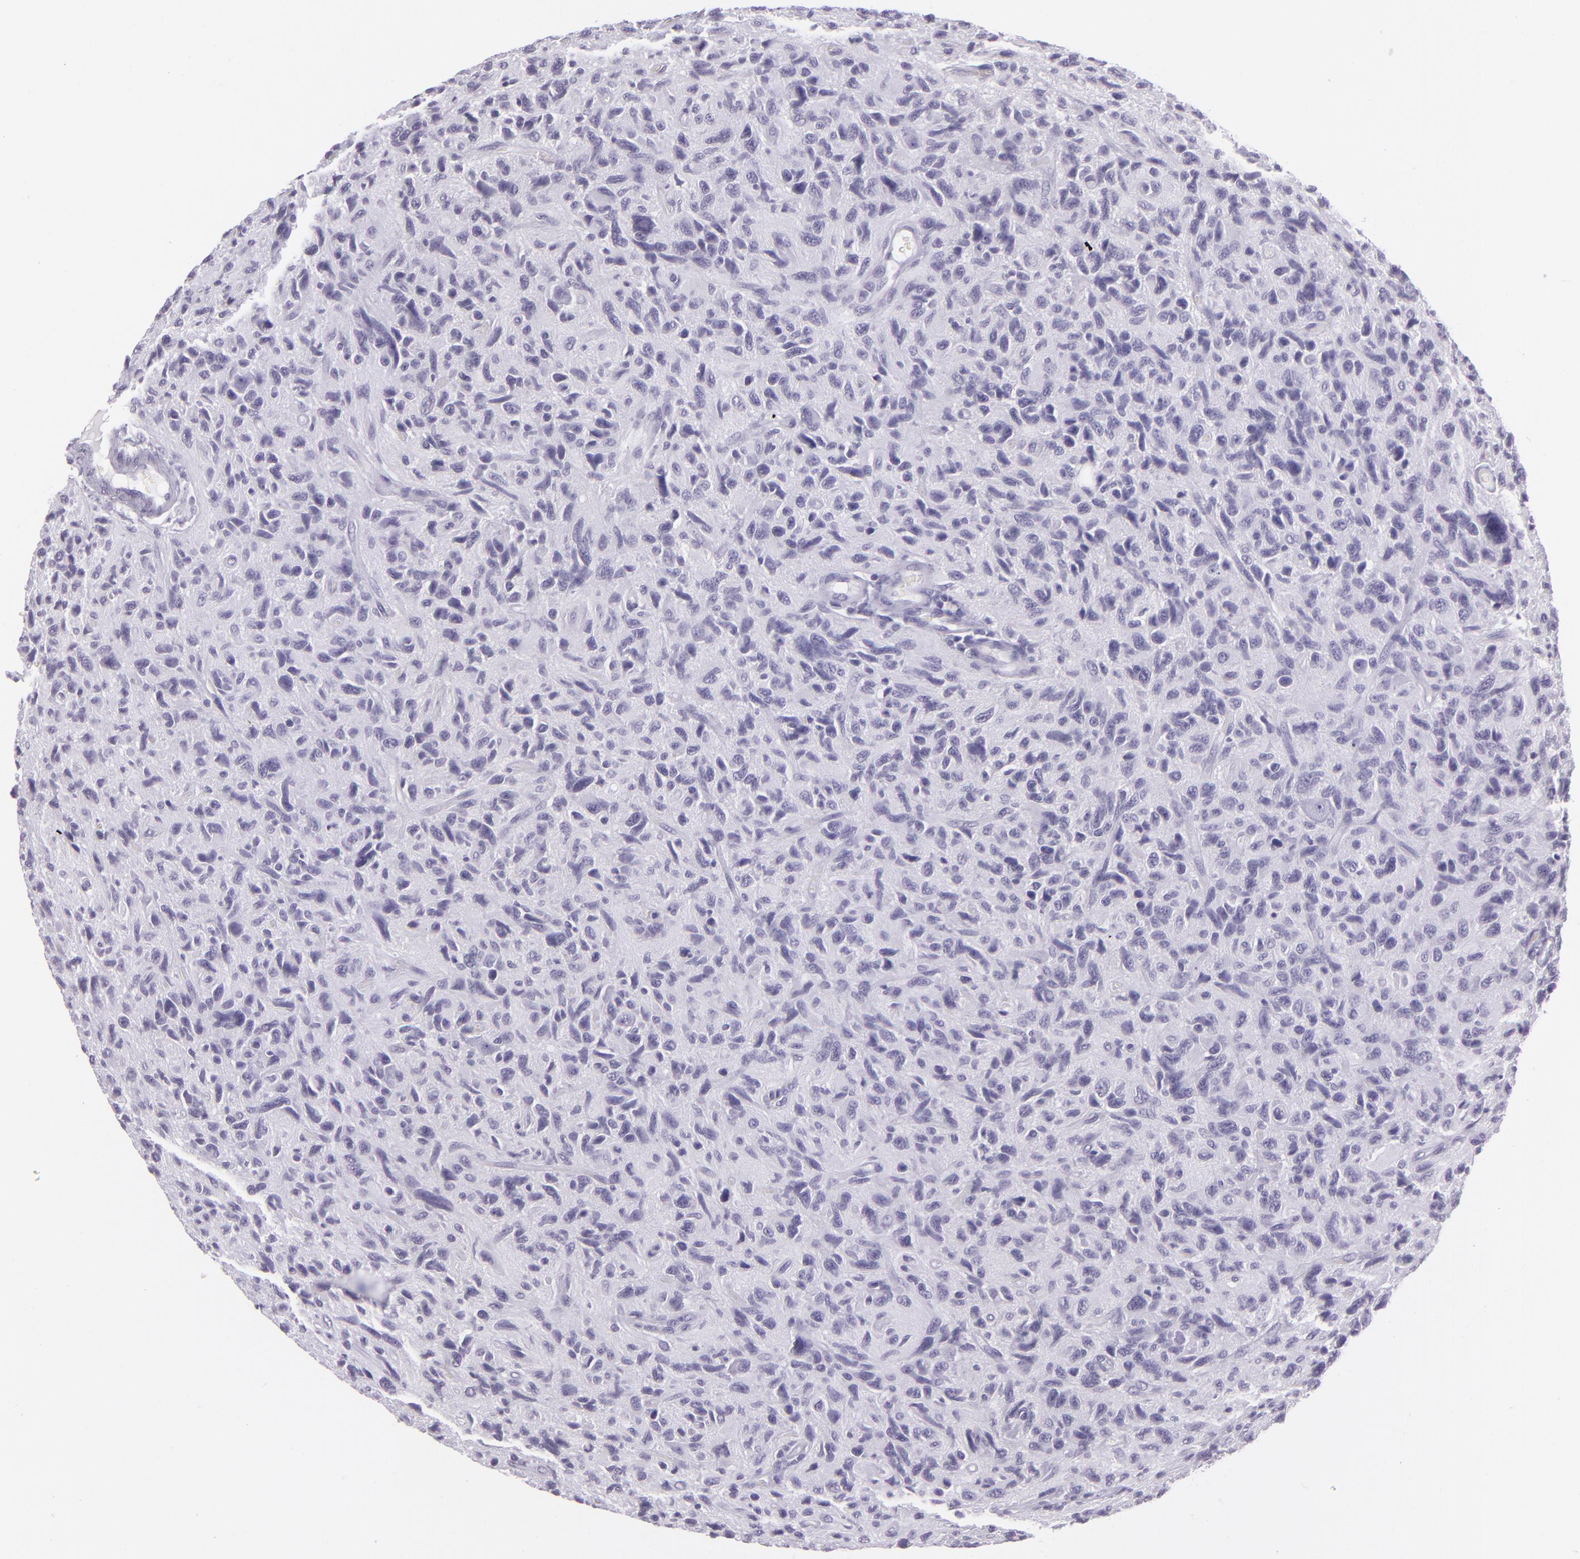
{"staining": {"intensity": "negative", "quantity": "none", "location": "none"}, "tissue": "glioma", "cell_type": "Tumor cells", "image_type": "cancer", "snomed": [{"axis": "morphology", "description": "Glioma, malignant, High grade"}, {"axis": "topography", "description": "Brain"}], "caption": "The photomicrograph reveals no significant staining in tumor cells of malignant glioma (high-grade).", "gene": "MUC6", "patient": {"sex": "female", "age": 60}}